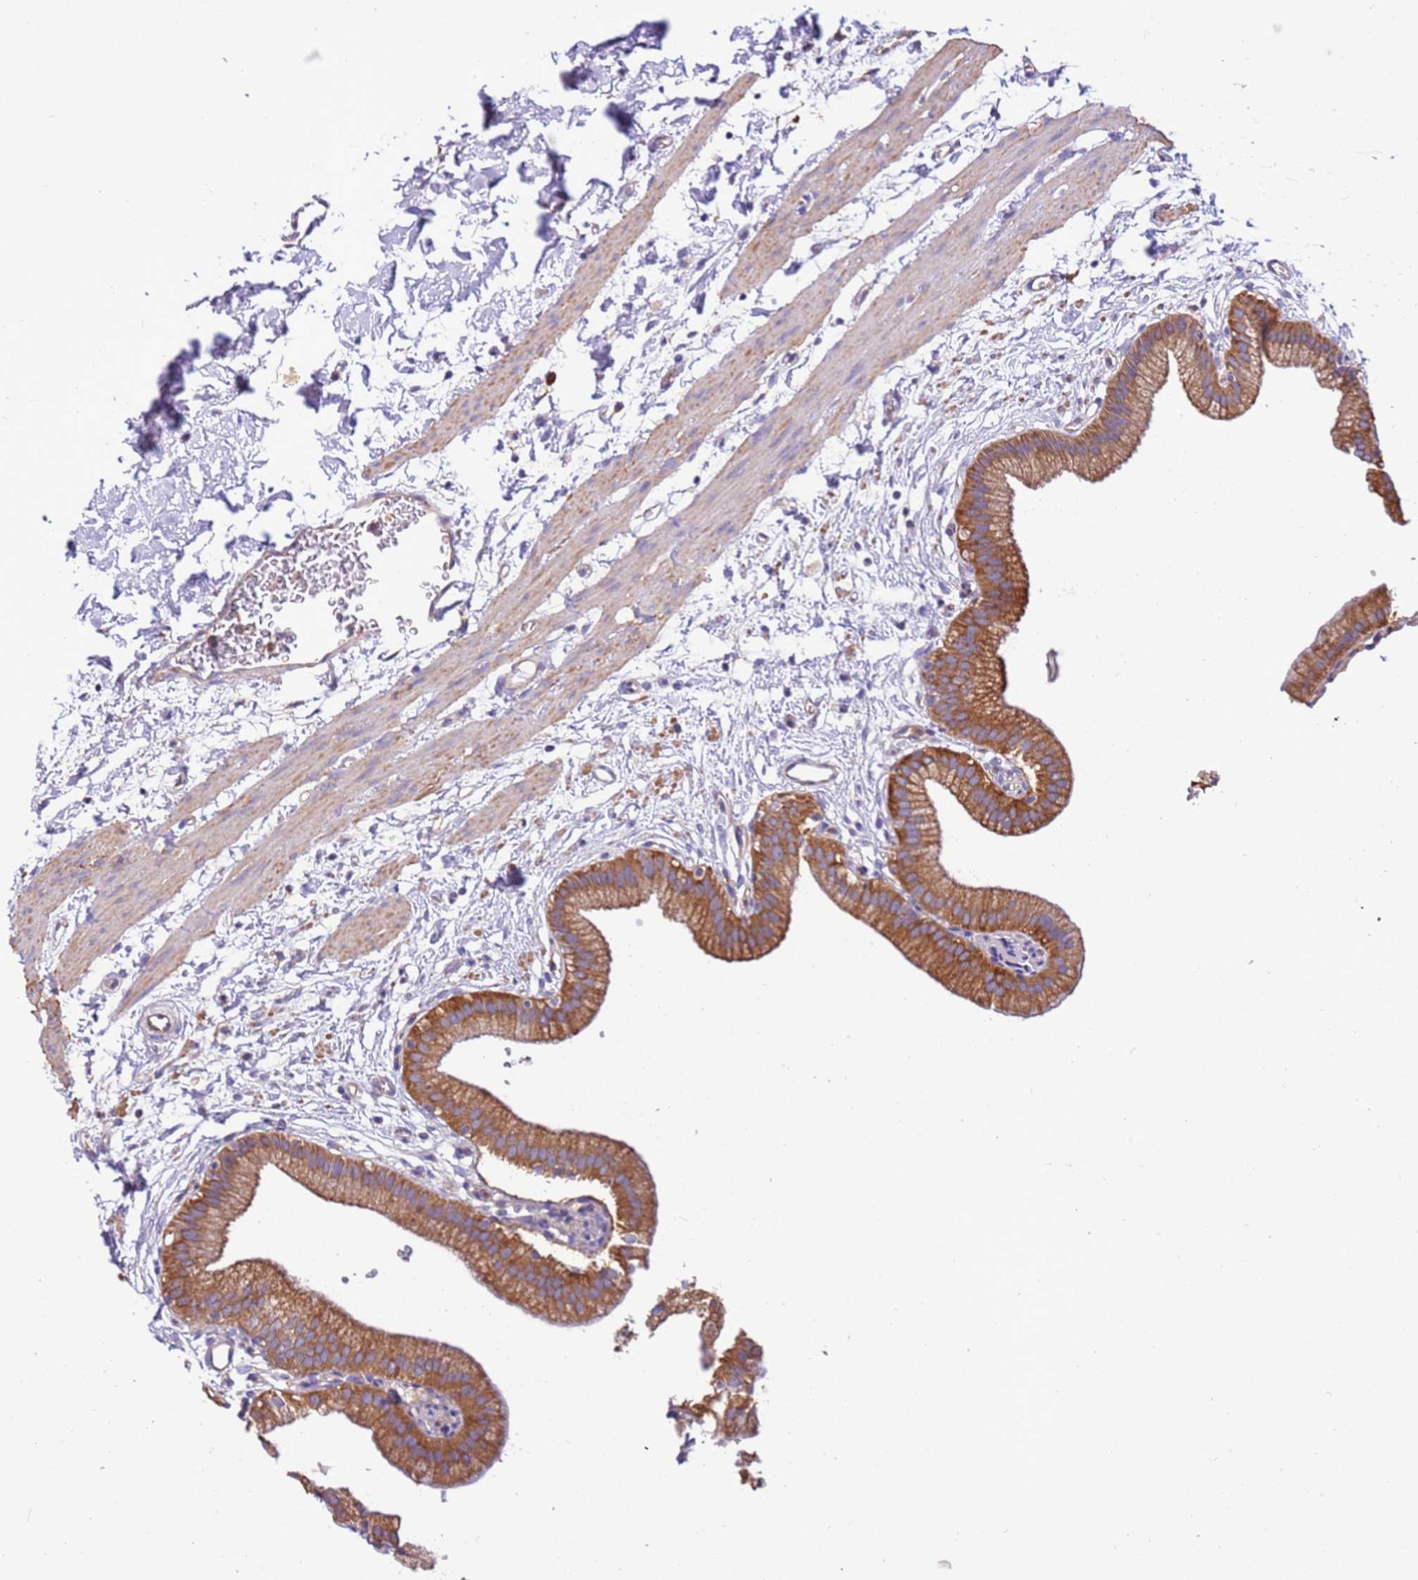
{"staining": {"intensity": "strong", "quantity": ">75%", "location": "cytoplasmic/membranous"}, "tissue": "gallbladder", "cell_type": "Glandular cells", "image_type": "normal", "snomed": [{"axis": "morphology", "description": "Normal tissue, NOS"}, {"axis": "topography", "description": "Gallbladder"}], "caption": "Brown immunohistochemical staining in unremarkable human gallbladder demonstrates strong cytoplasmic/membranous positivity in about >75% of glandular cells.", "gene": "NAALADL1", "patient": {"sex": "male", "age": 55}}